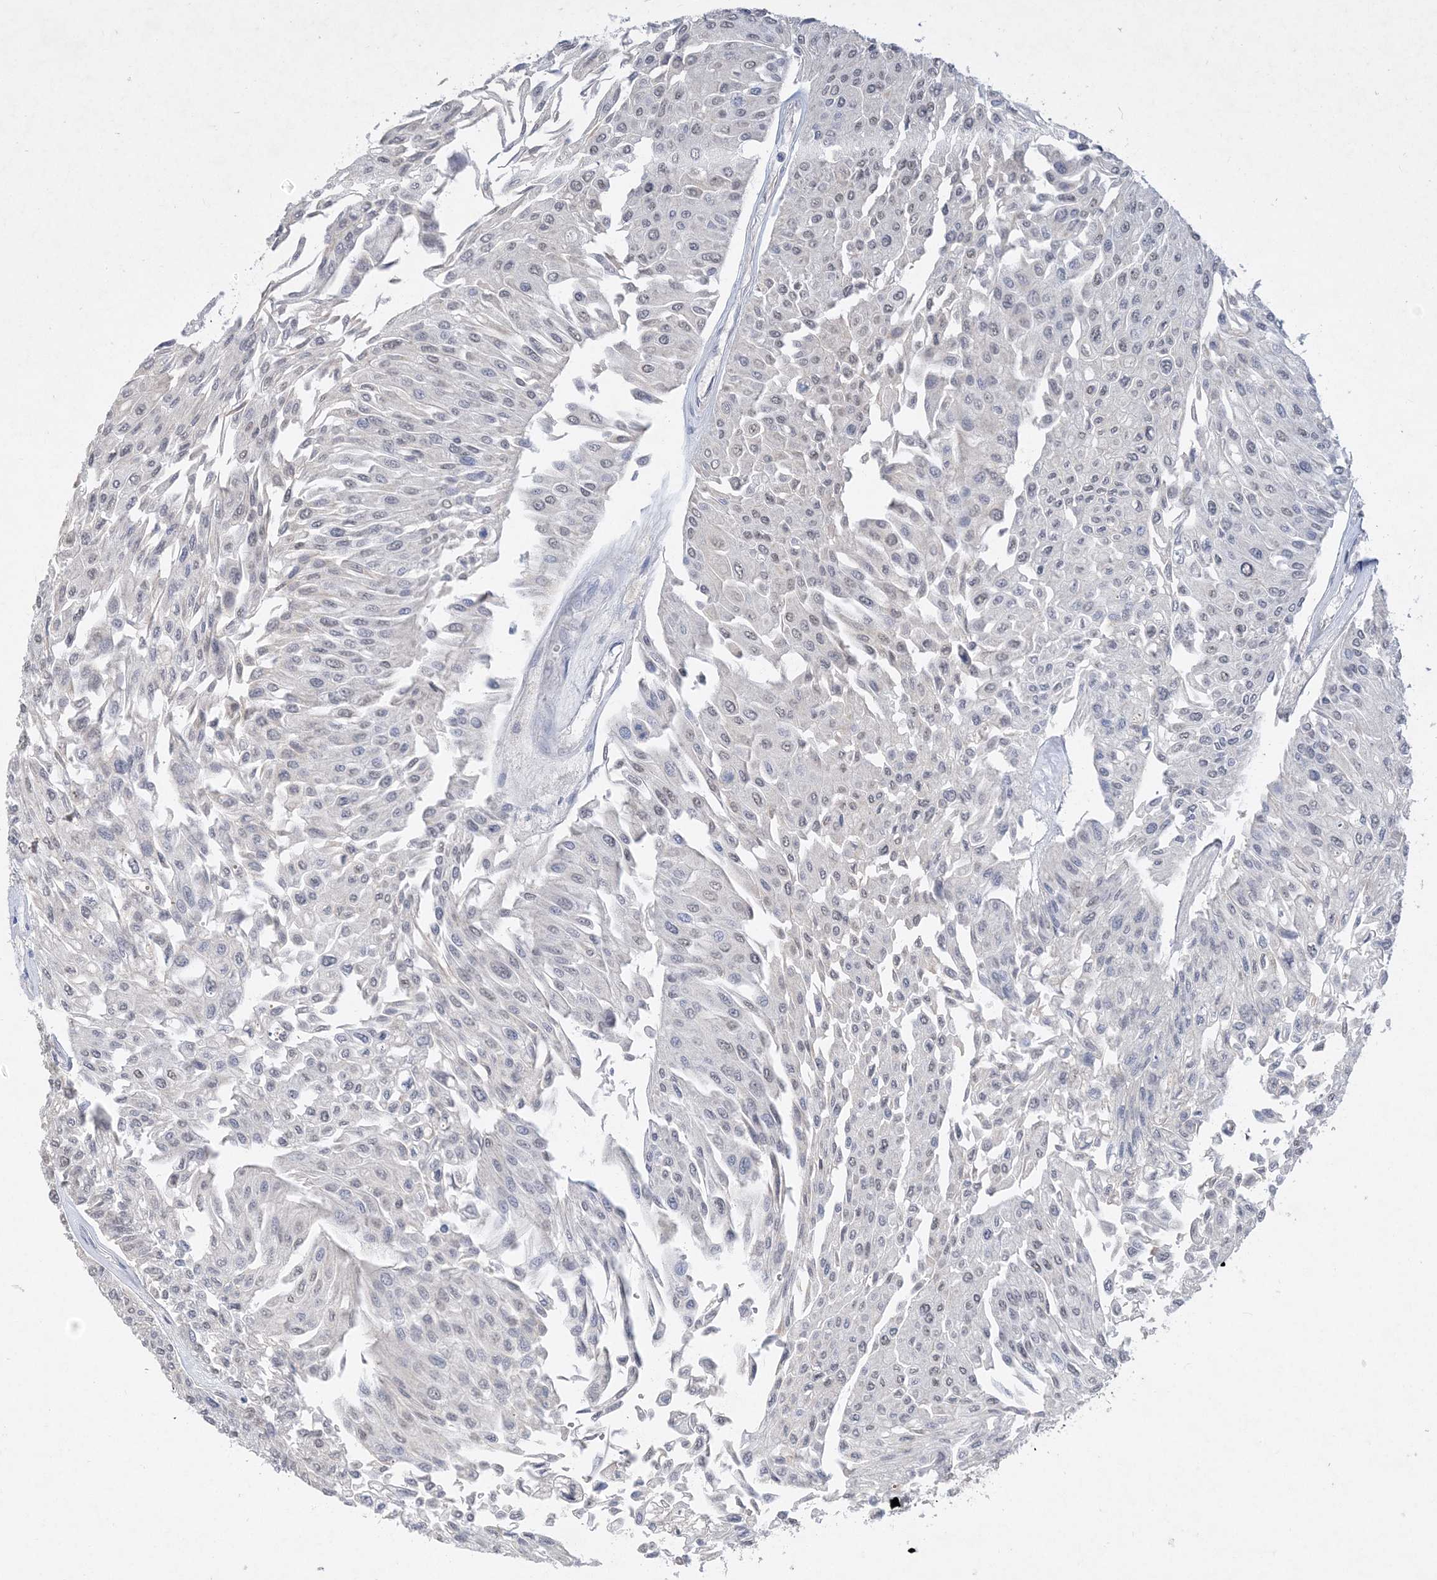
{"staining": {"intensity": "negative", "quantity": "none", "location": "none"}, "tissue": "urothelial cancer", "cell_type": "Tumor cells", "image_type": "cancer", "snomed": [{"axis": "morphology", "description": "Urothelial carcinoma, Low grade"}, {"axis": "topography", "description": "Urinary bladder"}], "caption": "Urothelial cancer was stained to show a protein in brown. There is no significant staining in tumor cells.", "gene": "C11orf58", "patient": {"sex": "male", "age": 67}}